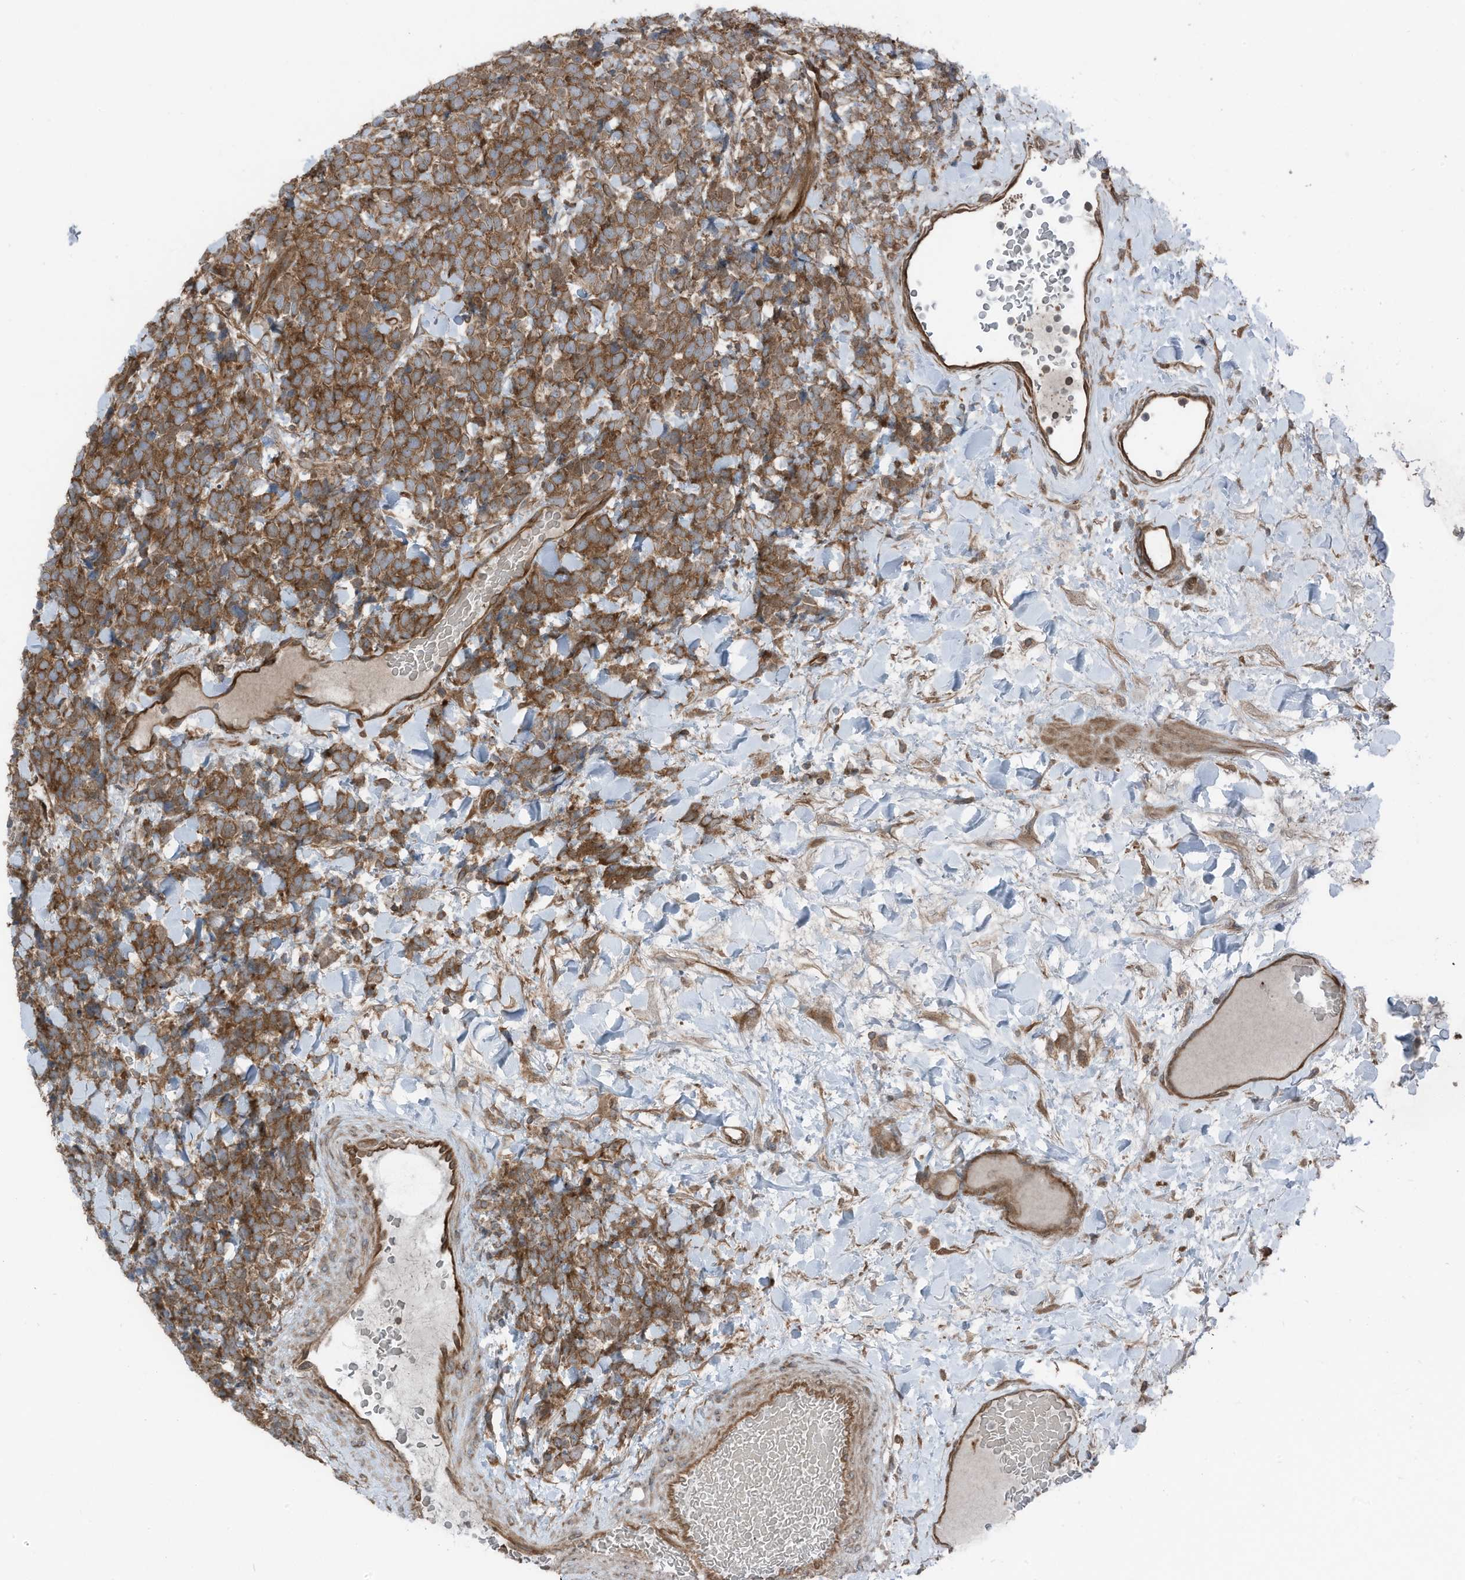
{"staining": {"intensity": "strong", "quantity": ">75%", "location": "cytoplasmic/membranous"}, "tissue": "urothelial cancer", "cell_type": "Tumor cells", "image_type": "cancer", "snomed": [{"axis": "morphology", "description": "Urothelial carcinoma, High grade"}, {"axis": "topography", "description": "Urinary bladder"}], "caption": "About >75% of tumor cells in human urothelial carcinoma (high-grade) show strong cytoplasmic/membranous protein staining as visualized by brown immunohistochemical staining.", "gene": "TXNDC9", "patient": {"sex": "female", "age": 82}}